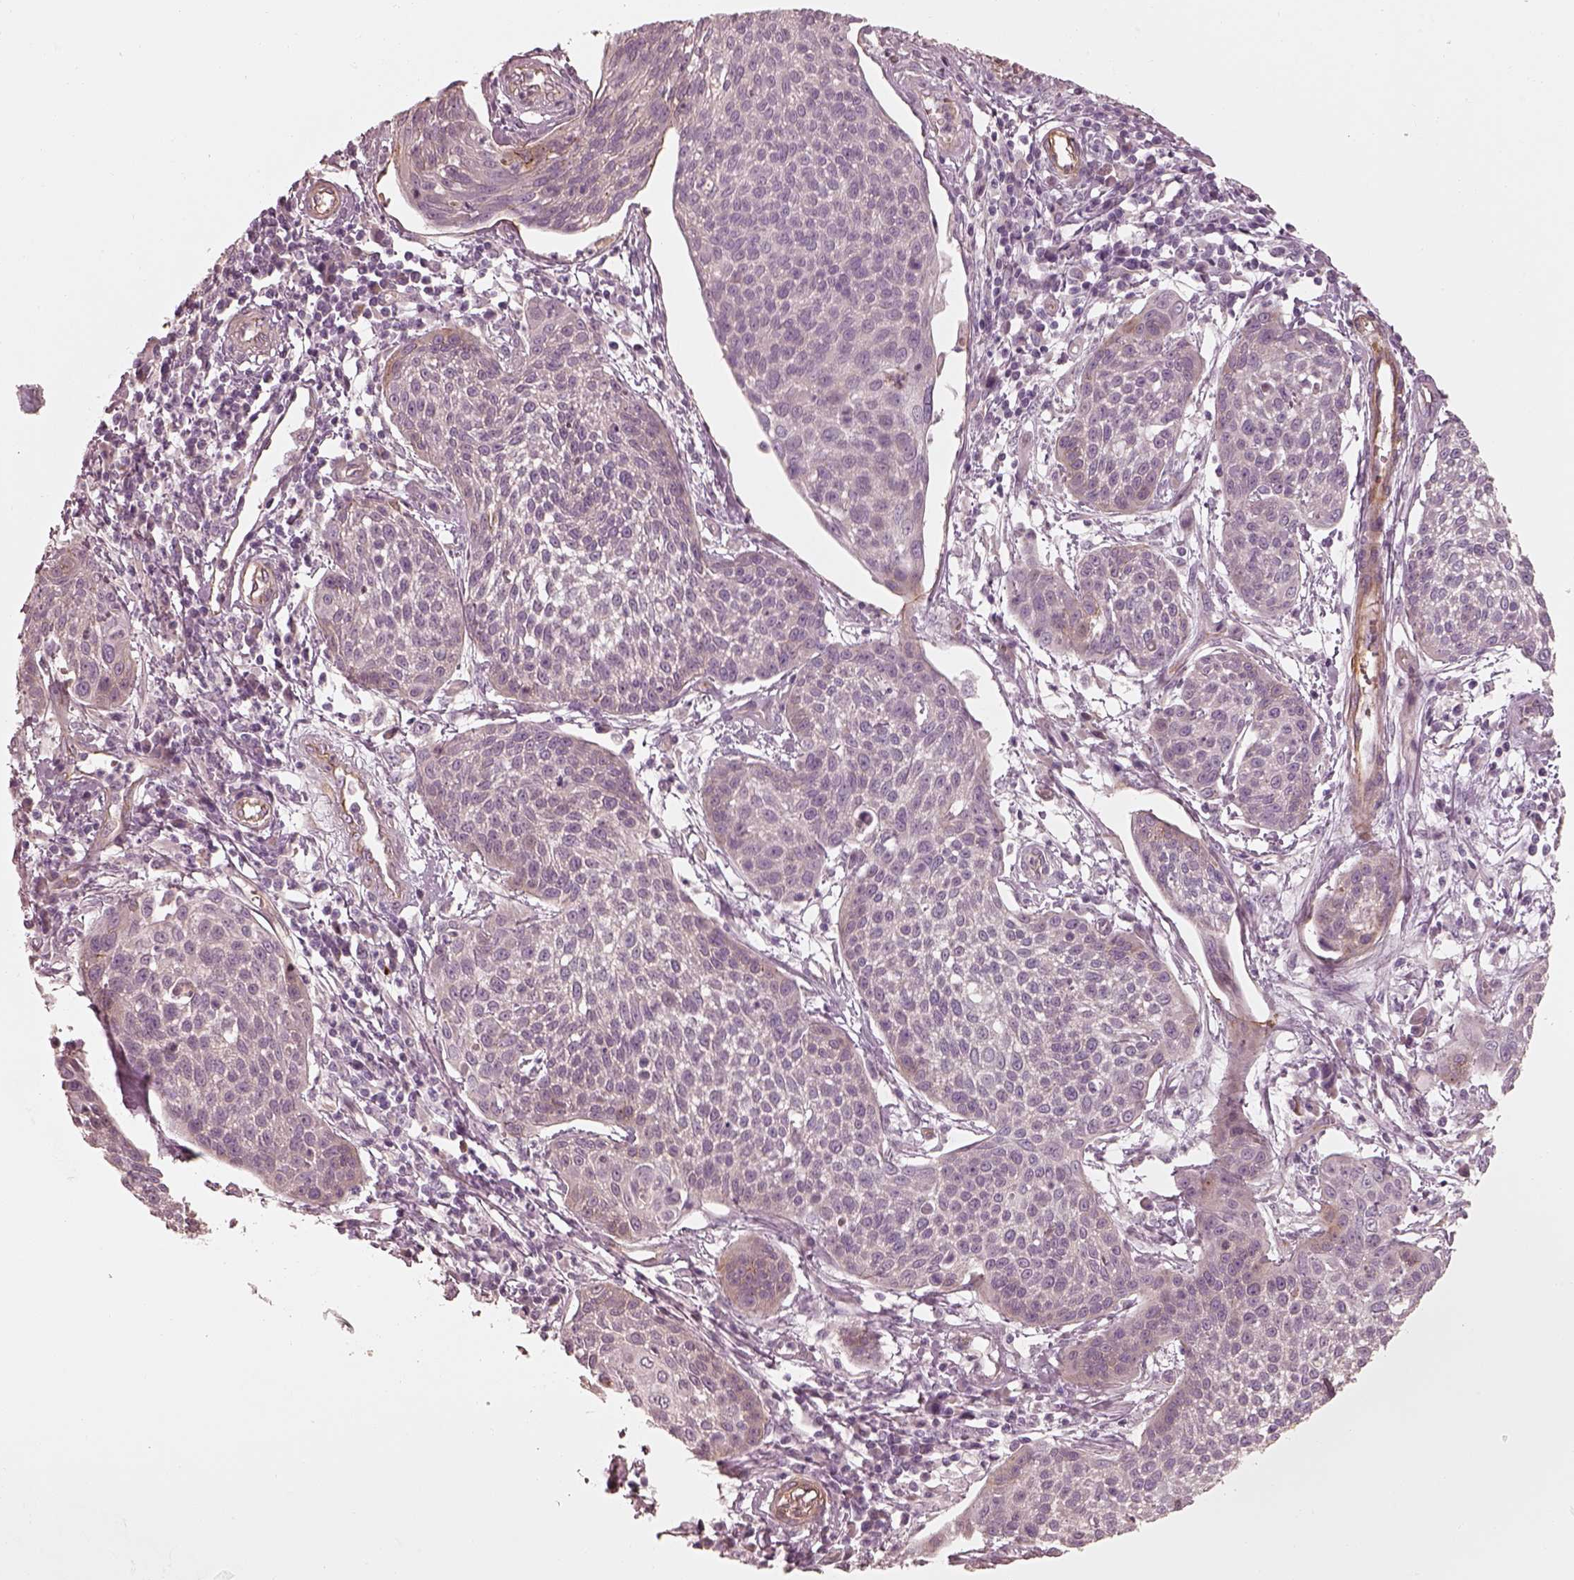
{"staining": {"intensity": "negative", "quantity": "none", "location": "none"}, "tissue": "cervical cancer", "cell_type": "Tumor cells", "image_type": "cancer", "snomed": [{"axis": "morphology", "description": "Squamous cell carcinoma, NOS"}, {"axis": "topography", "description": "Cervix"}], "caption": "Tumor cells show no significant protein positivity in cervical cancer (squamous cell carcinoma).", "gene": "CRYM", "patient": {"sex": "female", "age": 34}}